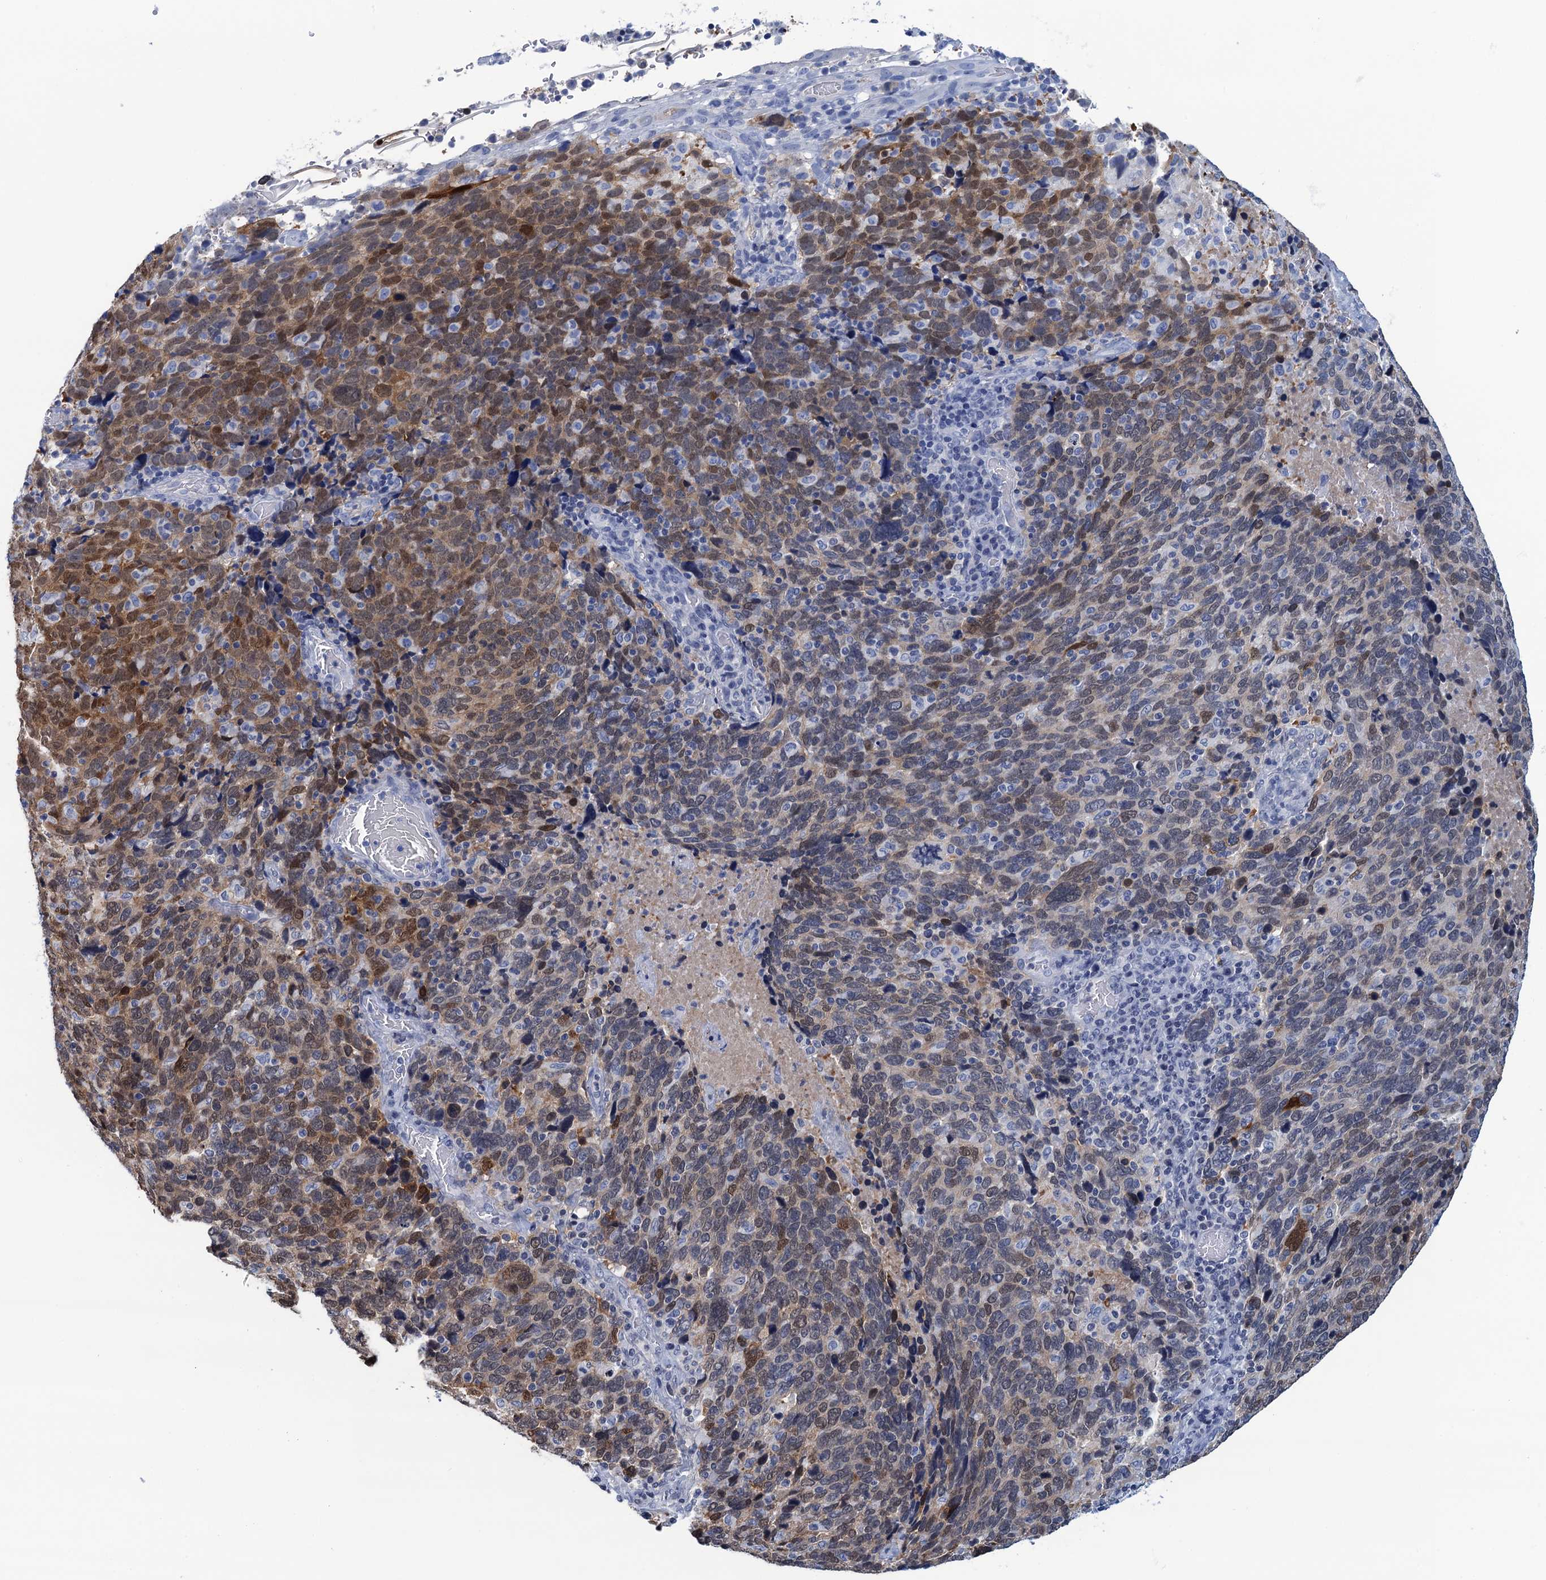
{"staining": {"intensity": "moderate", "quantity": "25%-75%", "location": "cytoplasmic/membranous,nuclear"}, "tissue": "cervical cancer", "cell_type": "Tumor cells", "image_type": "cancer", "snomed": [{"axis": "morphology", "description": "Squamous cell carcinoma, NOS"}, {"axis": "topography", "description": "Cervix"}], "caption": "Cervical cancer was stained to show a protein in brown. There is medium levels of moderate cytoplasmic/membranous and nuclear expression in about 25%-75% of tumor cells. Immunohistochemistry (ihc) stains the protein of interest in brown and the nuclei are stained blue.", "gene": "CALML5", "patient": {"sex": "female", "age": 41}}